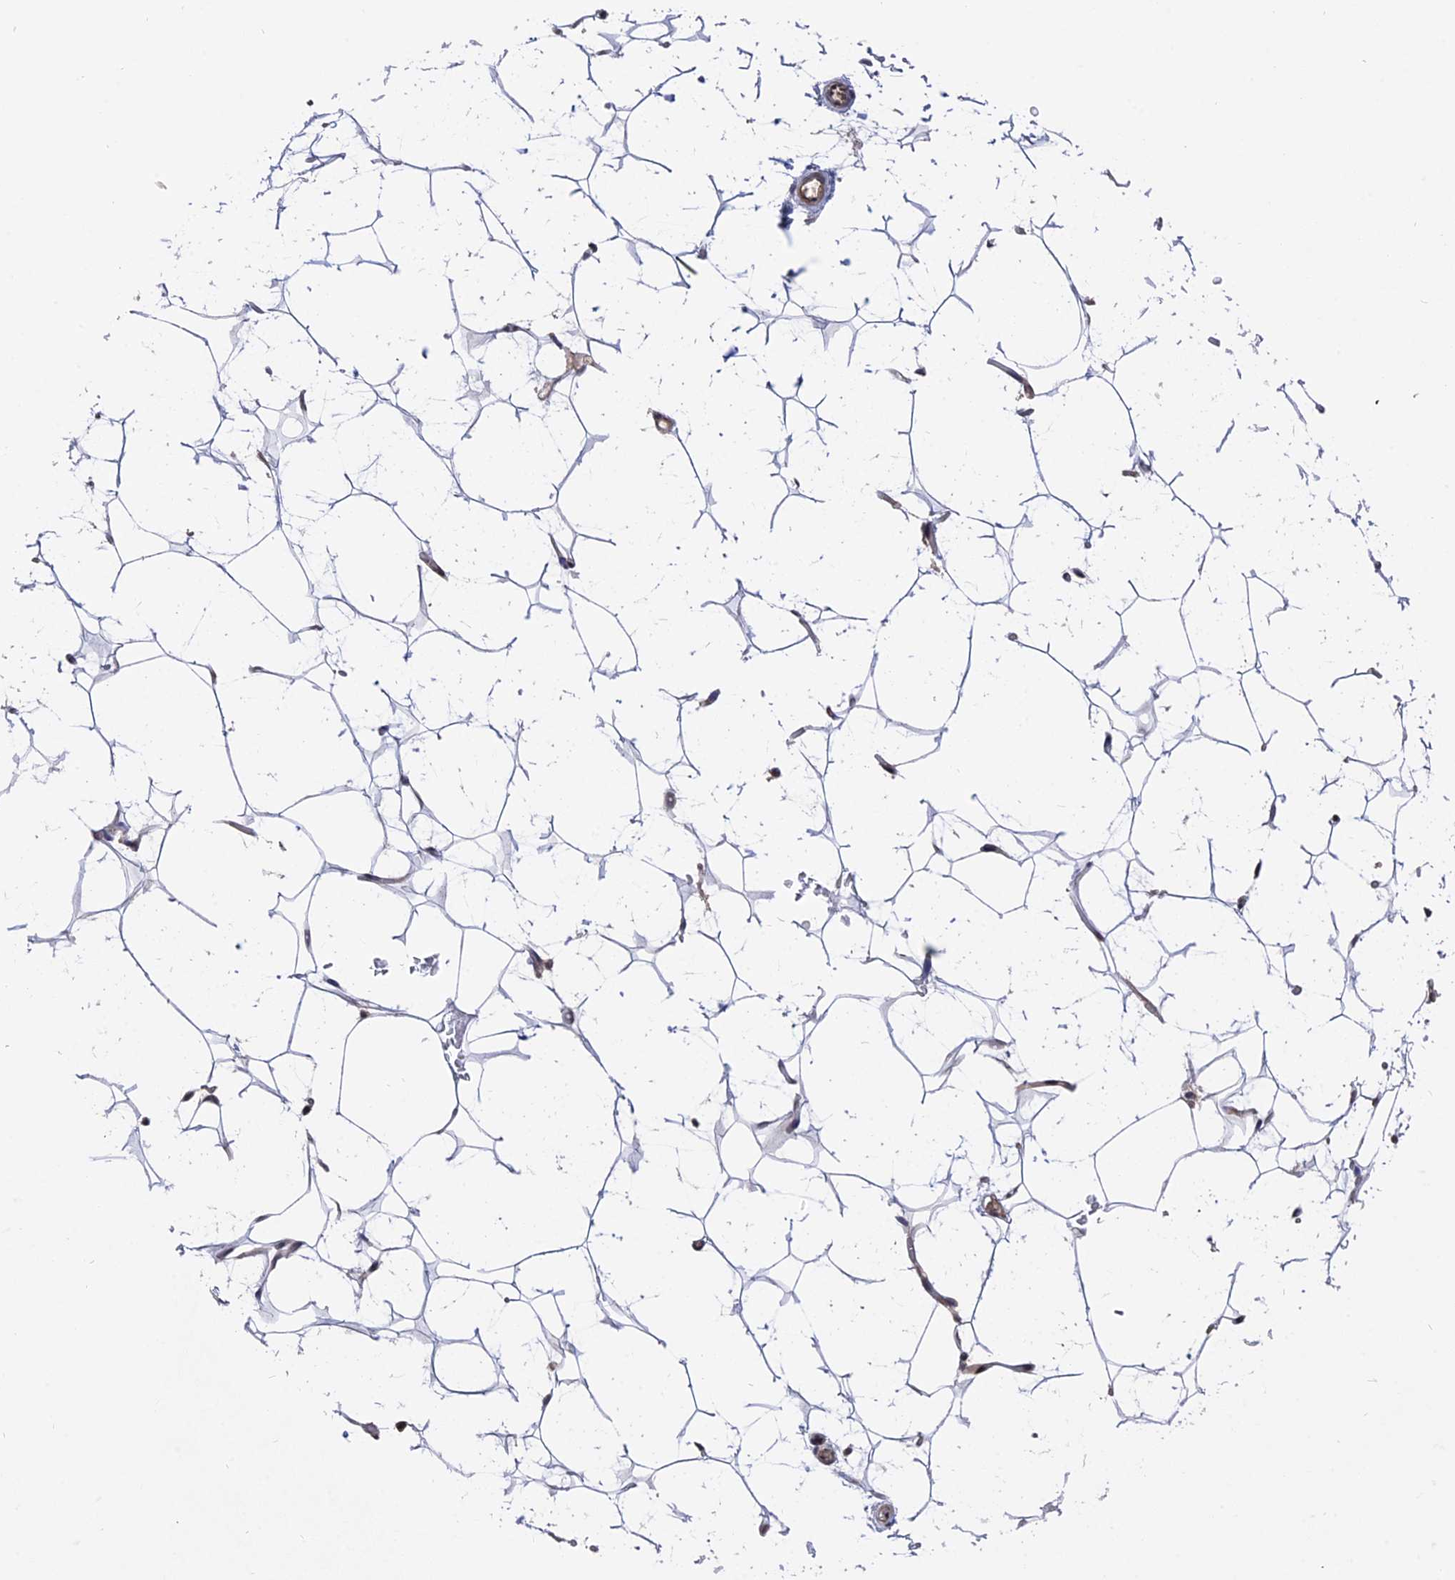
{"staining": {"intensity": "moderate", "quantity": "25%-75%", "location": "nuclear"}, "tissue": "adipose tissue", "cell_type": "Adipocytes", "image_type": "normal", "snomed": [{"axis": "morphology", "description": "Normal tissue, NOS"}, {"axis": "topography", "description": "Breast"}], "caption": "Immunohistochemical staining of benign human adipose tissue reveals 25%-75% levels of moderate nuclear protein positivity in about 25%-75% of adipocytes.", "gene": "NOSIP", "patient": {"sex": "female", "age": 26}}